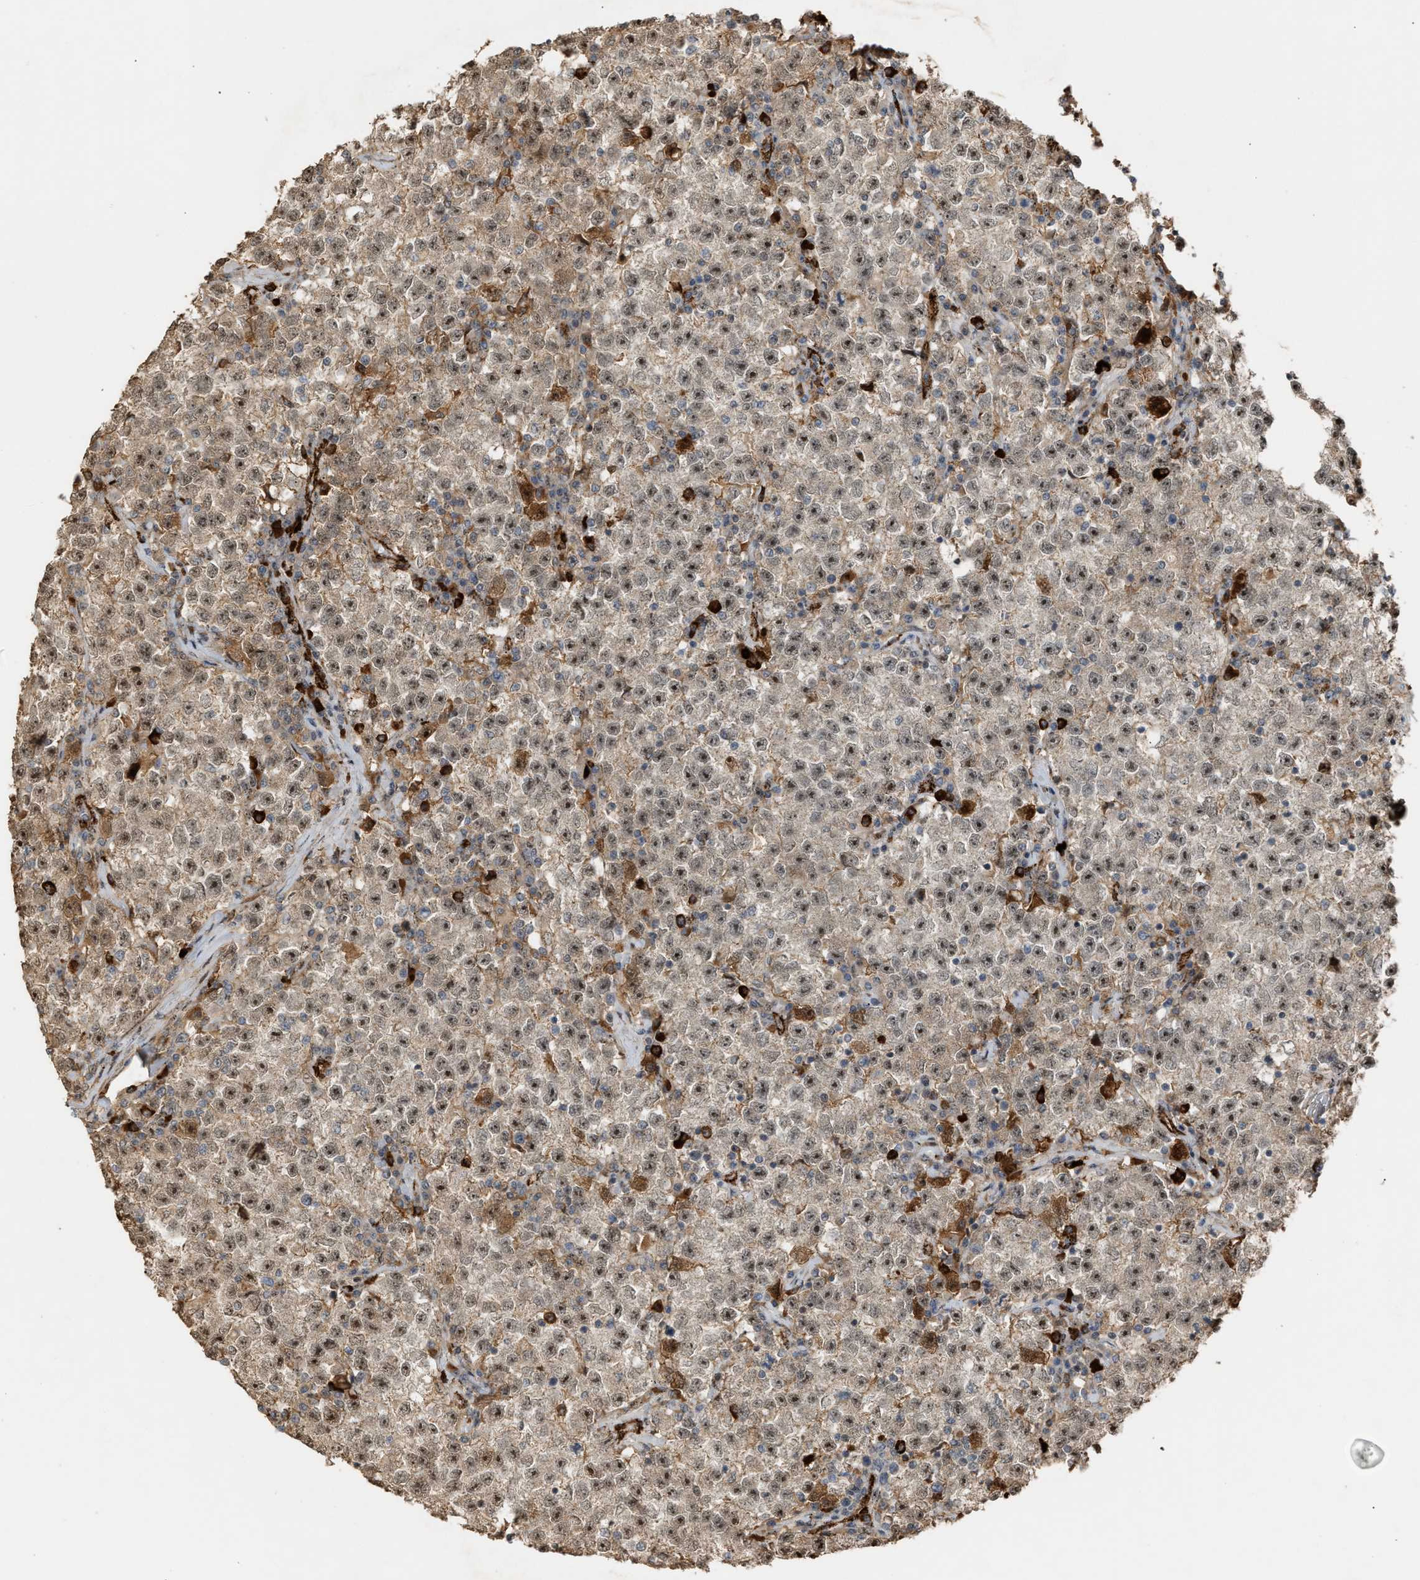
{"staining": {"intensity": "moderate", "quantity": ">75%", "location": "nuclear"}, "tissue": "testis cancer", "cell_type": "Tumor cells", "image_type": "cancer", "snomed": [{"axis": "morphology", "description": "Seminoma, NOS"}, {"axis": "topography", "description": "Testis"}], "caption": "IHC of human testis seminoma exhibits medium levels of moderate nuclear expression in about >75% of tumor cells. The protein is stained brown, and the nuclei are stained in blue (DAB IHC with brightfield microscopy, high magnification).", "gene": "ZFAND5", "patient": {"sex": "male", "age": 22}}